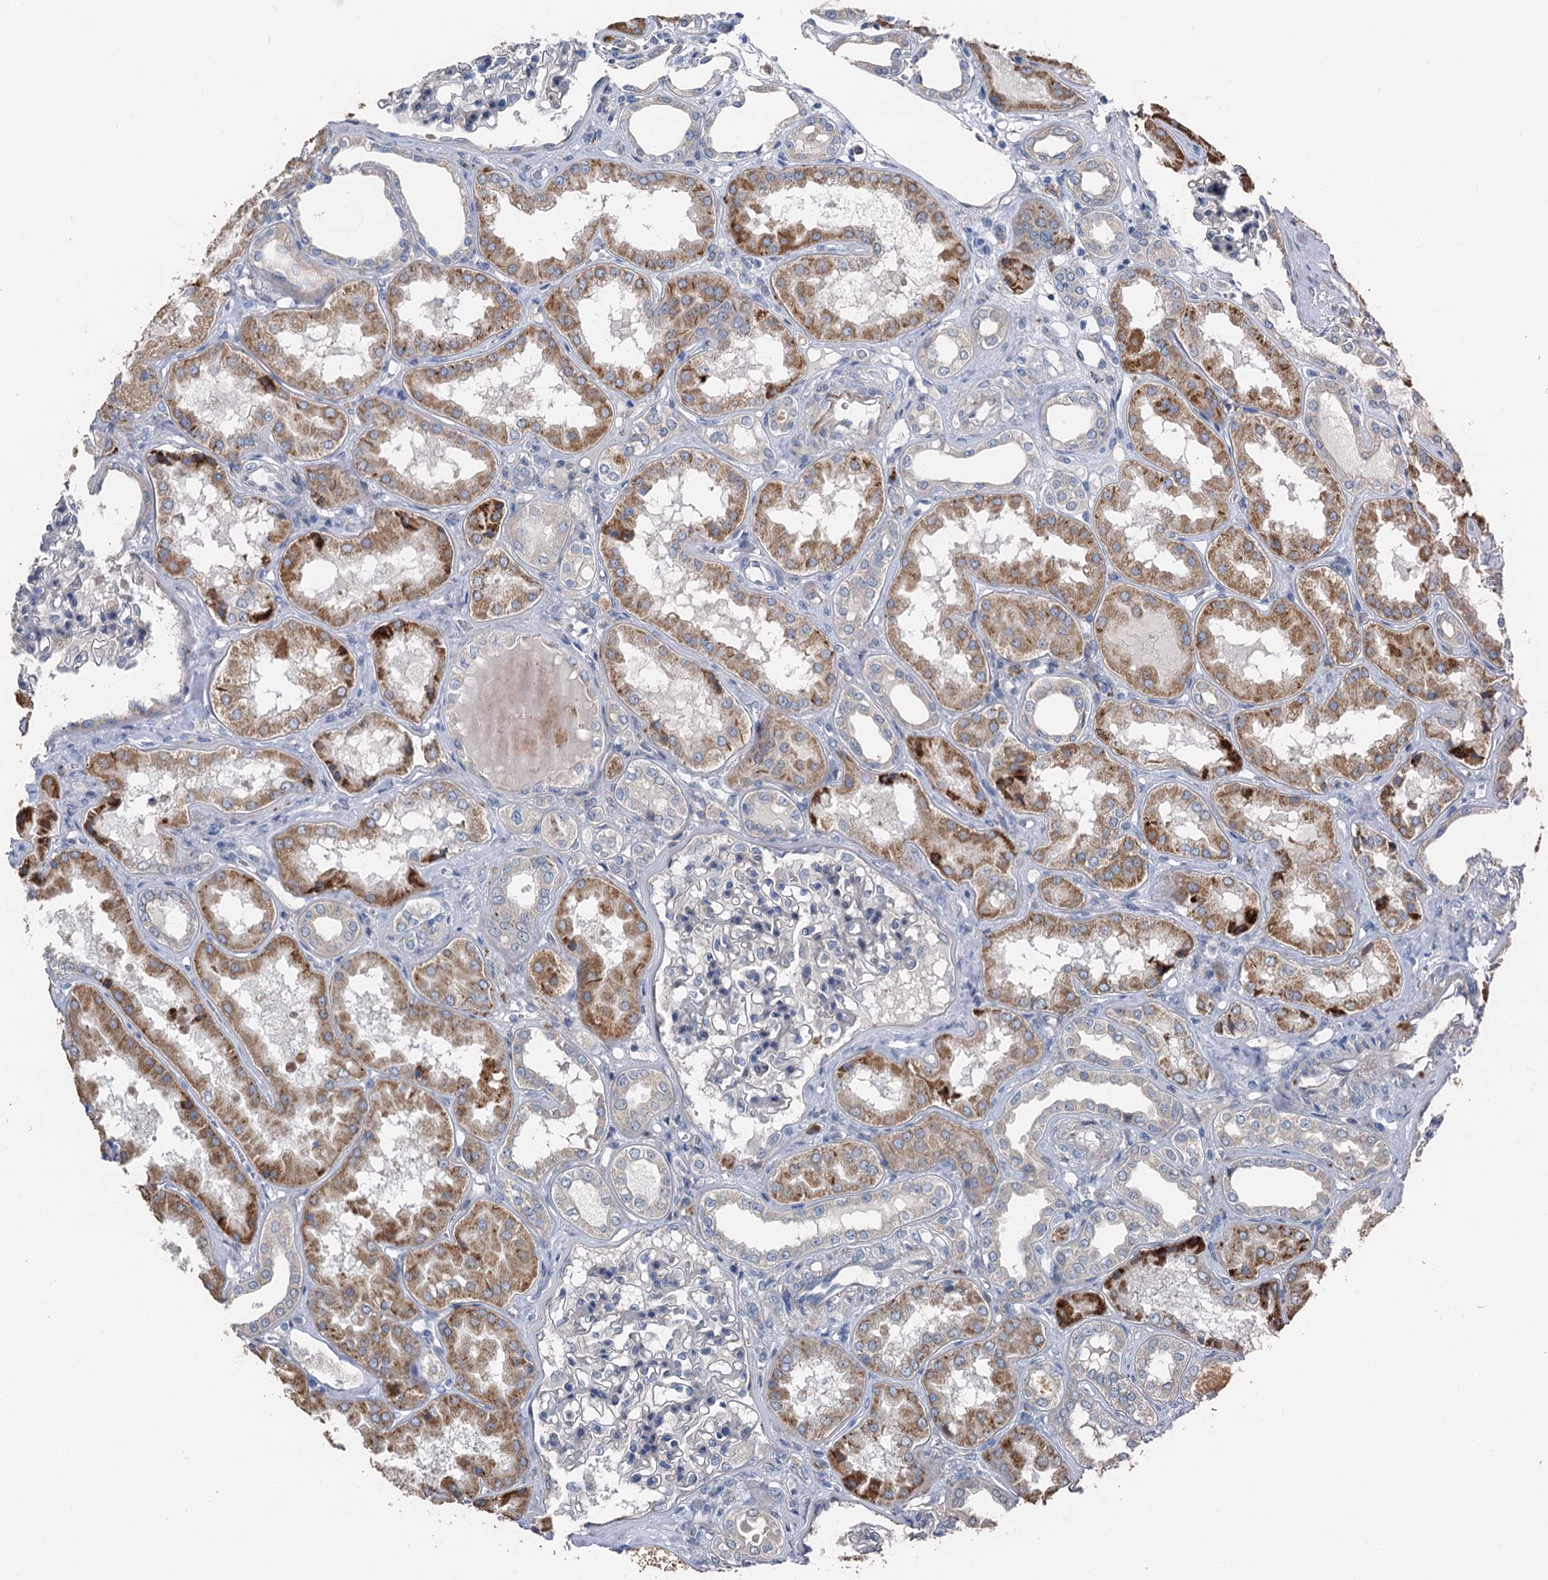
{"staining": {"intensity": "negative", "quantity": "none", "location": "none"}, "tissue": "kidney", "cell_type": "Cells in glomeruli", "image_type": "normal", "snomed": [{"axis": "morphology", "description": "Normal tissue, NOS"}, {"axis": "topography", "description": "Kidney"}], "caption": "IHC image of unremarkable kidney: human kidney stained with DAB (3,3'-diaminobenzidine) reveals no significant protein staining in cells in glomeruli.", "gene": "C6orf120", "patient": {"sex": "female", "age": 56}}